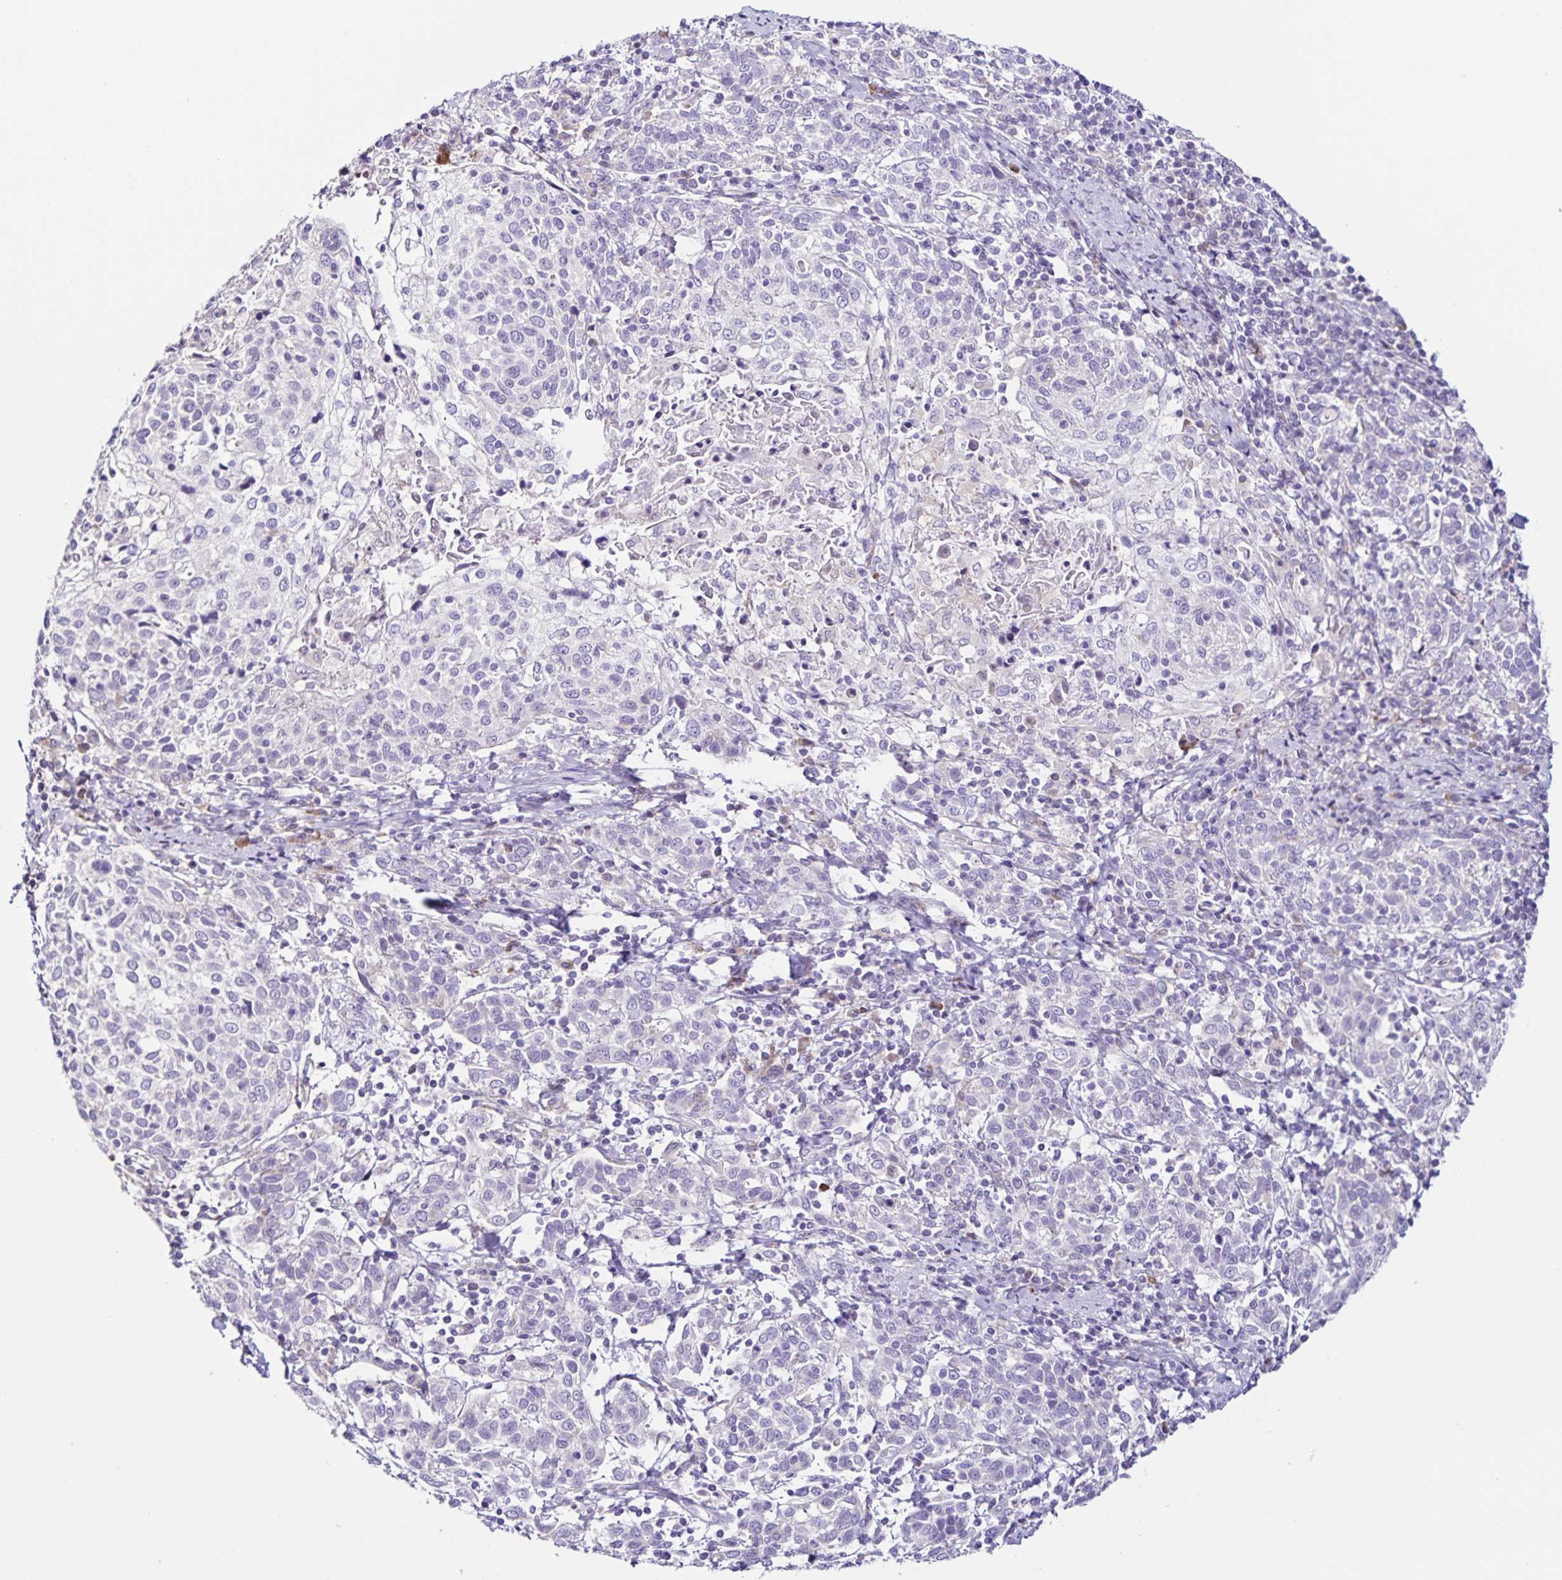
{"staining": {"intensity": "negative", "quantity": "none", "location": "none"}, "tissue": "cervical cancer", "cell_type": "Tumor cells", "image_type": "cancer", "snomed": [{"axis": "morphology", "description": "Squamous cell carcinoma, NOS"}, {"axis": "topography", "description": "Cervix"}], "caption": "DAB (3,3'-diaminobenzidine) immunohistochemical staining of squamous cell carcinoma (cervical) shows no significant expression in tumor cells.", "gene": "RNFT2", "patient": {"sex": "female", "age": 61}}